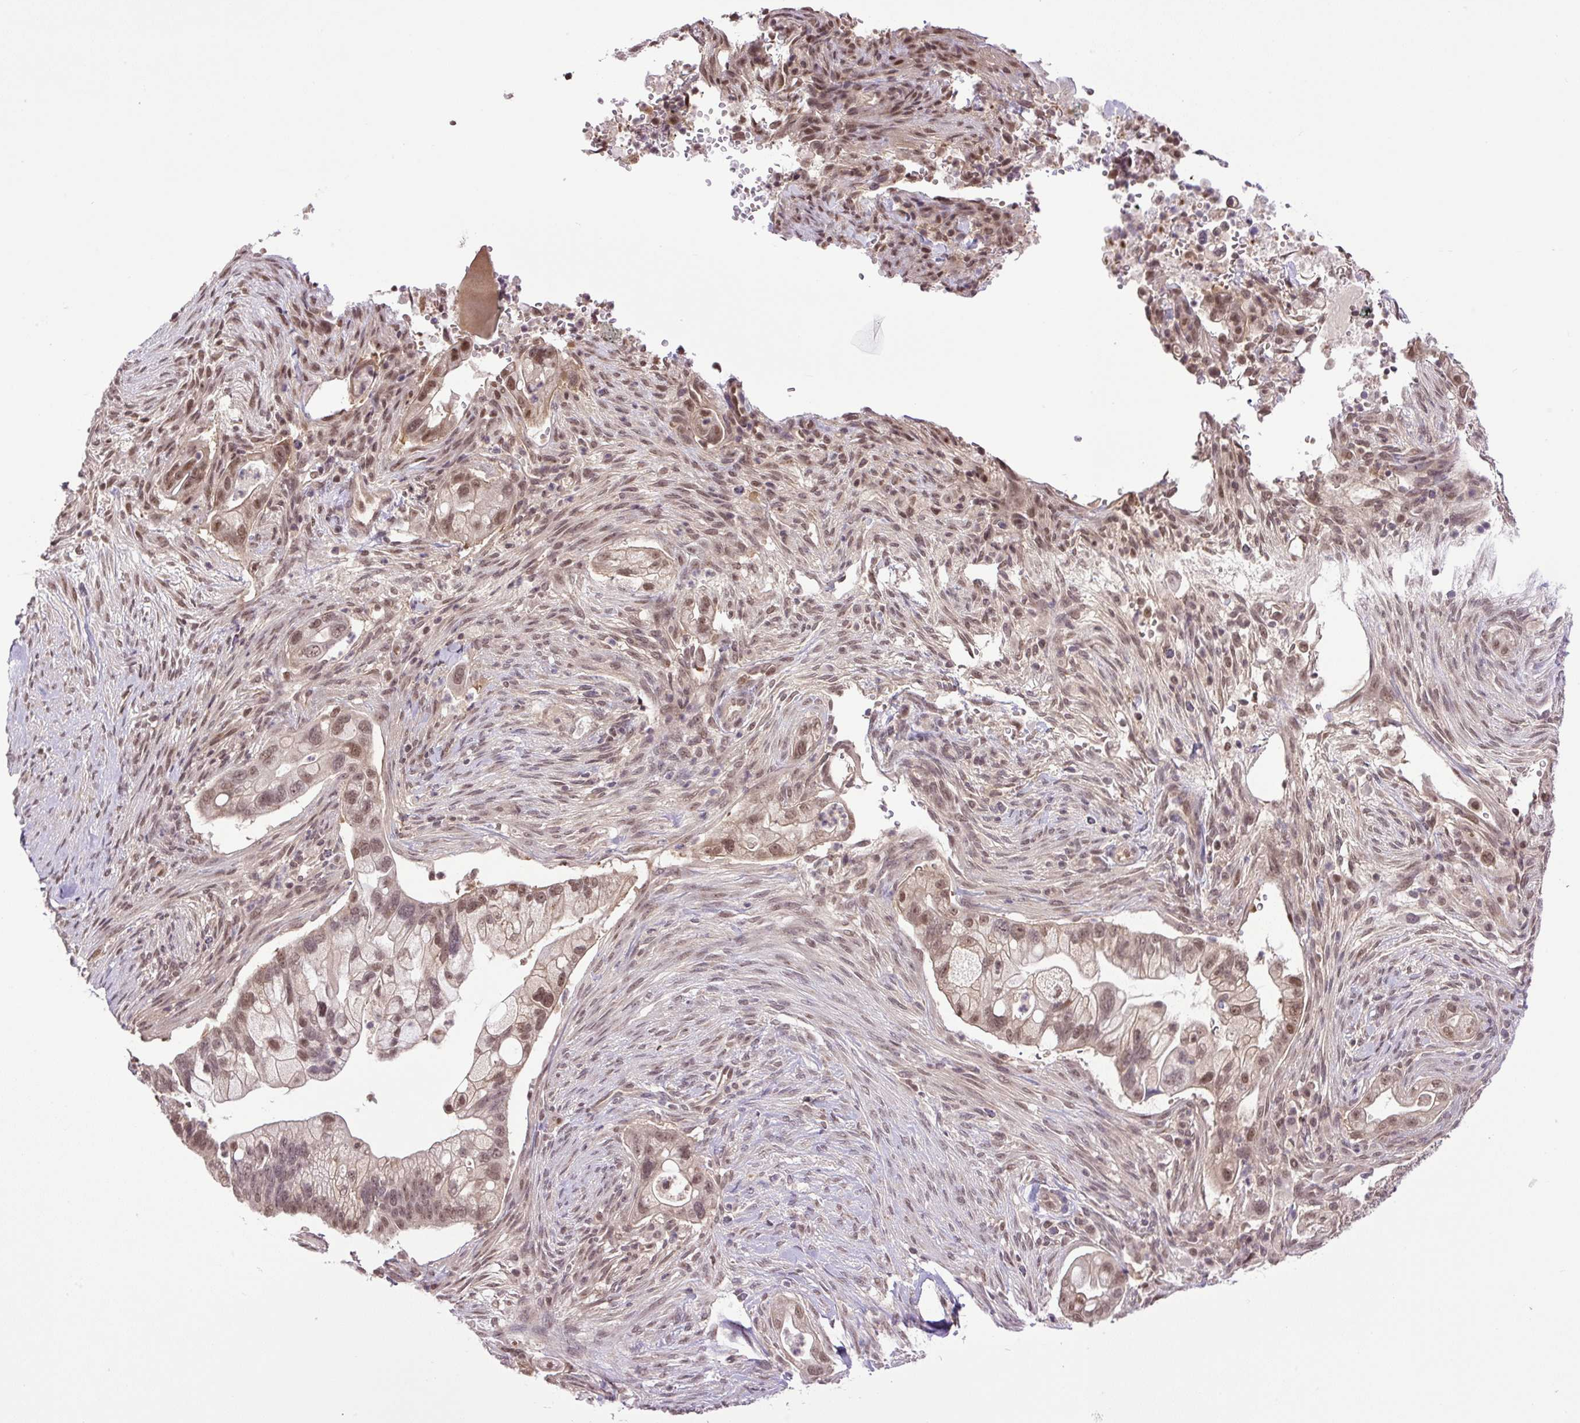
{"staining": {"intensity": "moderate", "quantity": ">75%", "location": "nuclear"}, "tissue": "pancreatic cancer", "cell_type": "Tumor cells", "image_type": "cancer", "snomed": [{"axis": "morphology", "description": "Adenocarcinoma, NOS"}, {"axis": "topography", "description": "Pancreas"}], "caption": "Moderate nuclear positivity is present in about >75% of tumor cells in pancreatic cancer (adenocarcinoma). The staining was performed using DAB to visualize the protein expression in brown, while the nuclei were stained in blue with hematoxylin (Magnification: 20x).", "gene": "SGTA", "patient": {"sex": "male", "age": 44}}